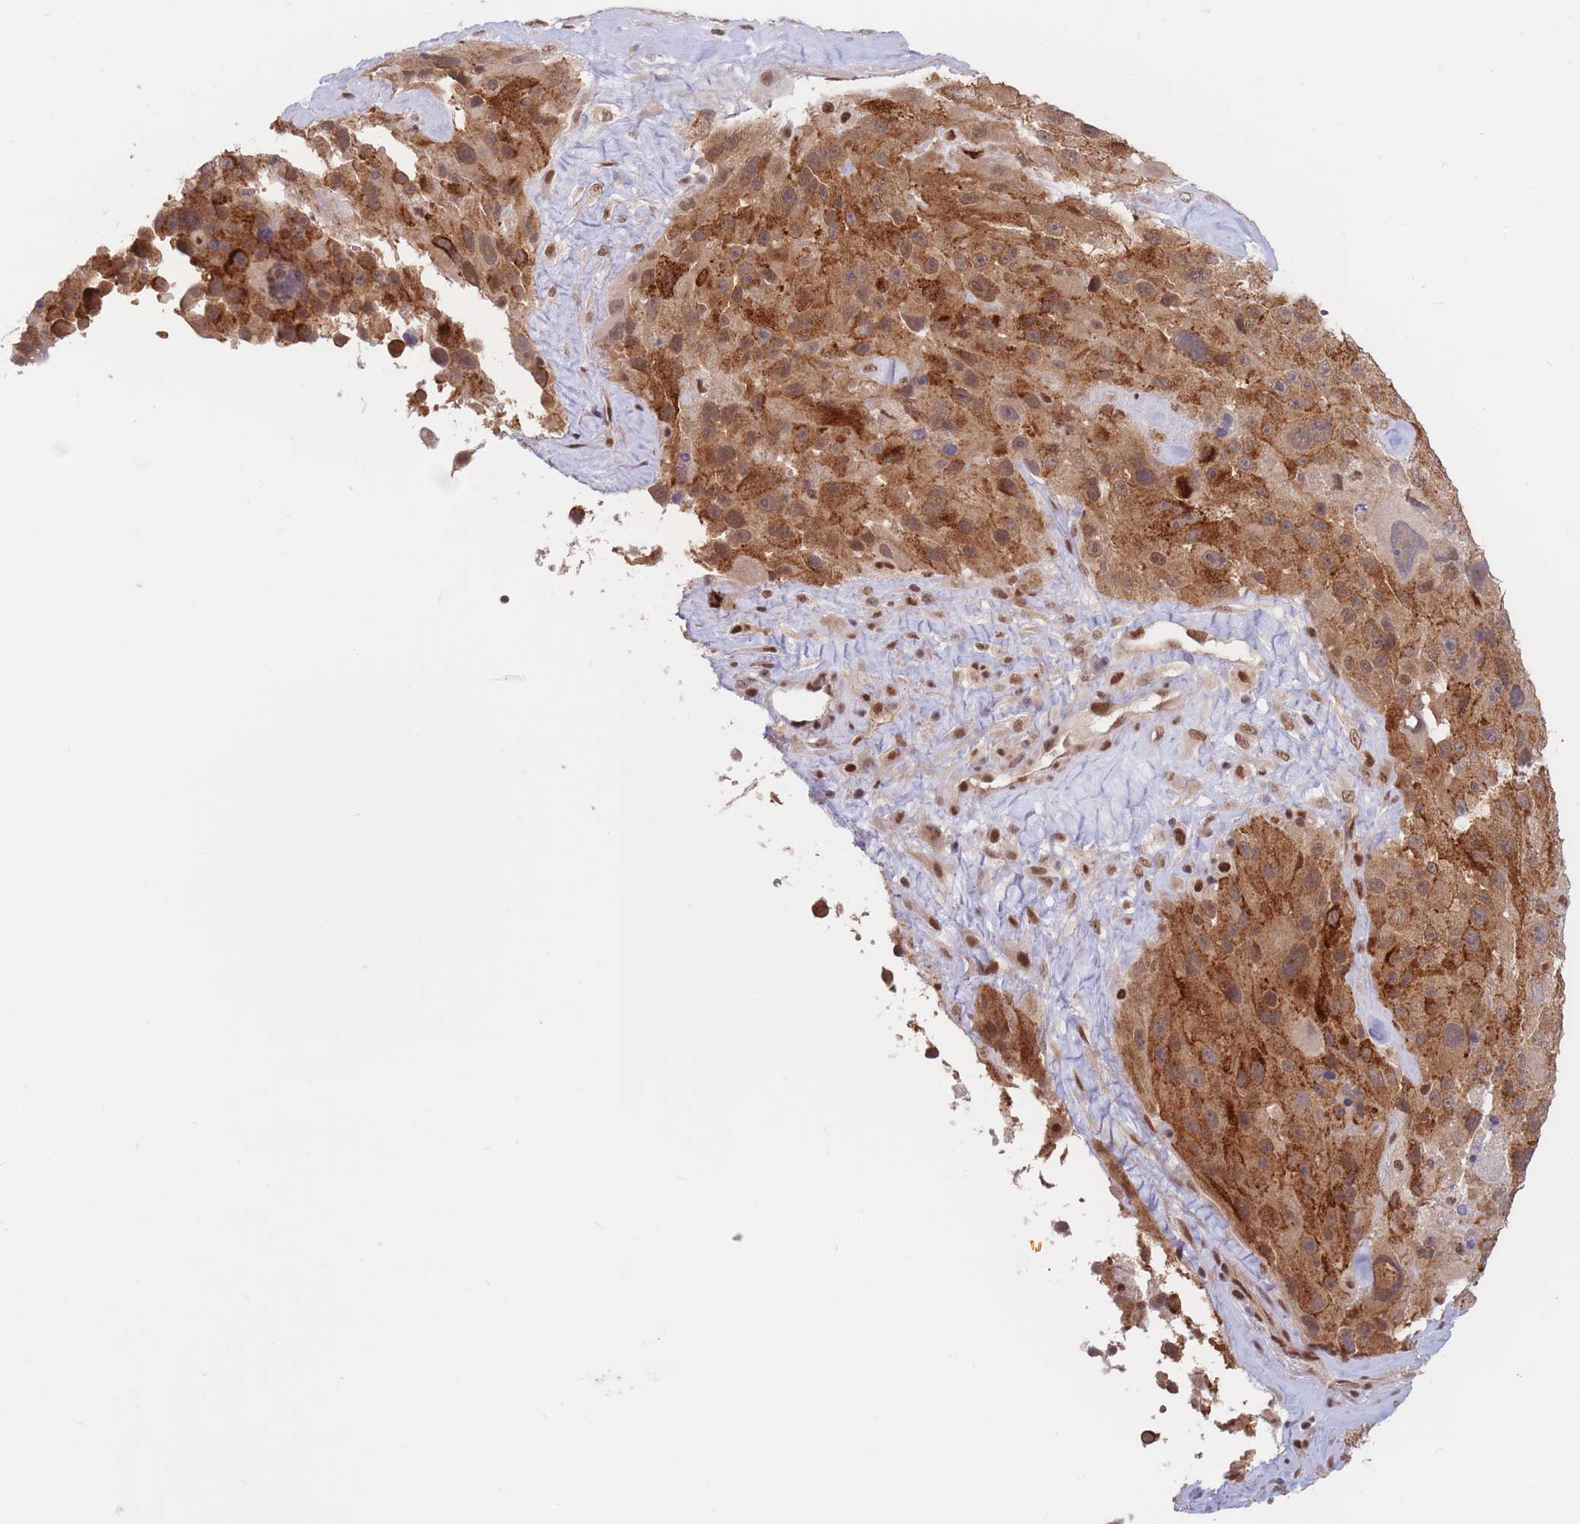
{"staining": {"intensity": "strong", "quantity": ">75%", "location": "cytoplasmic/membranous"}, "tissue": "melanoma", "cell_type": "Tumor cells", "image_type": "cancer", "snomed": [{"axis": "morphology", "description": "Malignant melanoma, Metastatic site"}, {"axis": "topography", "description": "Lymph node"}], "caption": "Strong cytoplasmic/membranous staining for a protein is appreciated in approximately >75% of tumor cells of malignant melanoma (metastatic site) using immunohistochemistry (IHC).", "gene": "SMAD9", "patient": {"sex": "male", "age": 62}}